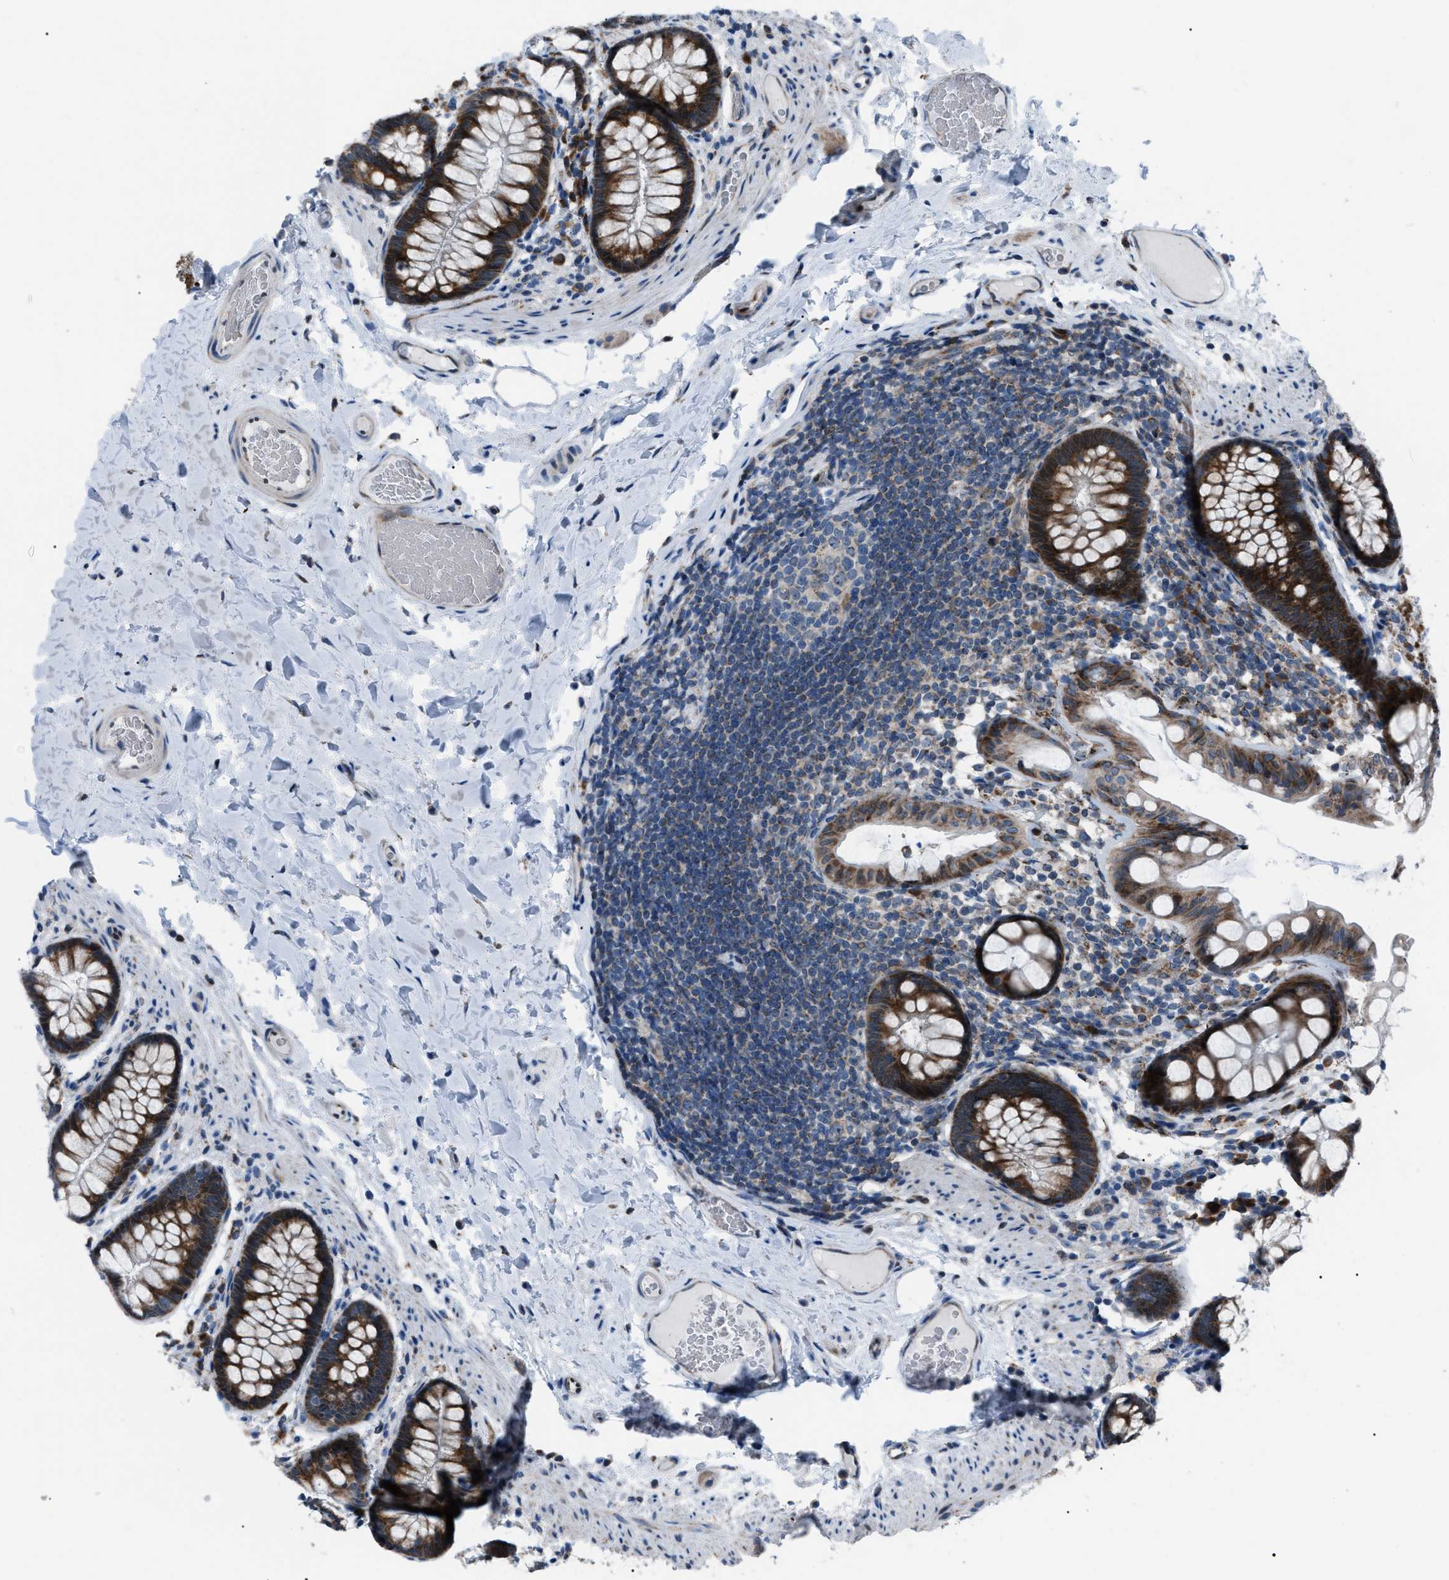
{"staining": {"intensity": "weak", "quantity": ">75%", "location": "cytoplasmic/membranous"}, "tissue": "colon", "cell_type": "Endothelial cells", "image_type": "normal", "snomed": [{"axis": "morphology", "description": "Normal tissue, NOS"}, {"axis": "topography", "description": "Colon"}], "caption": "Brown immunohistochemical staining in normal human colon displays weak cytoplasmic/membranous expression in about >75% of endothelial cells.", "gene": "AGO2", "patient": {"sex": "female", "age": 56}}